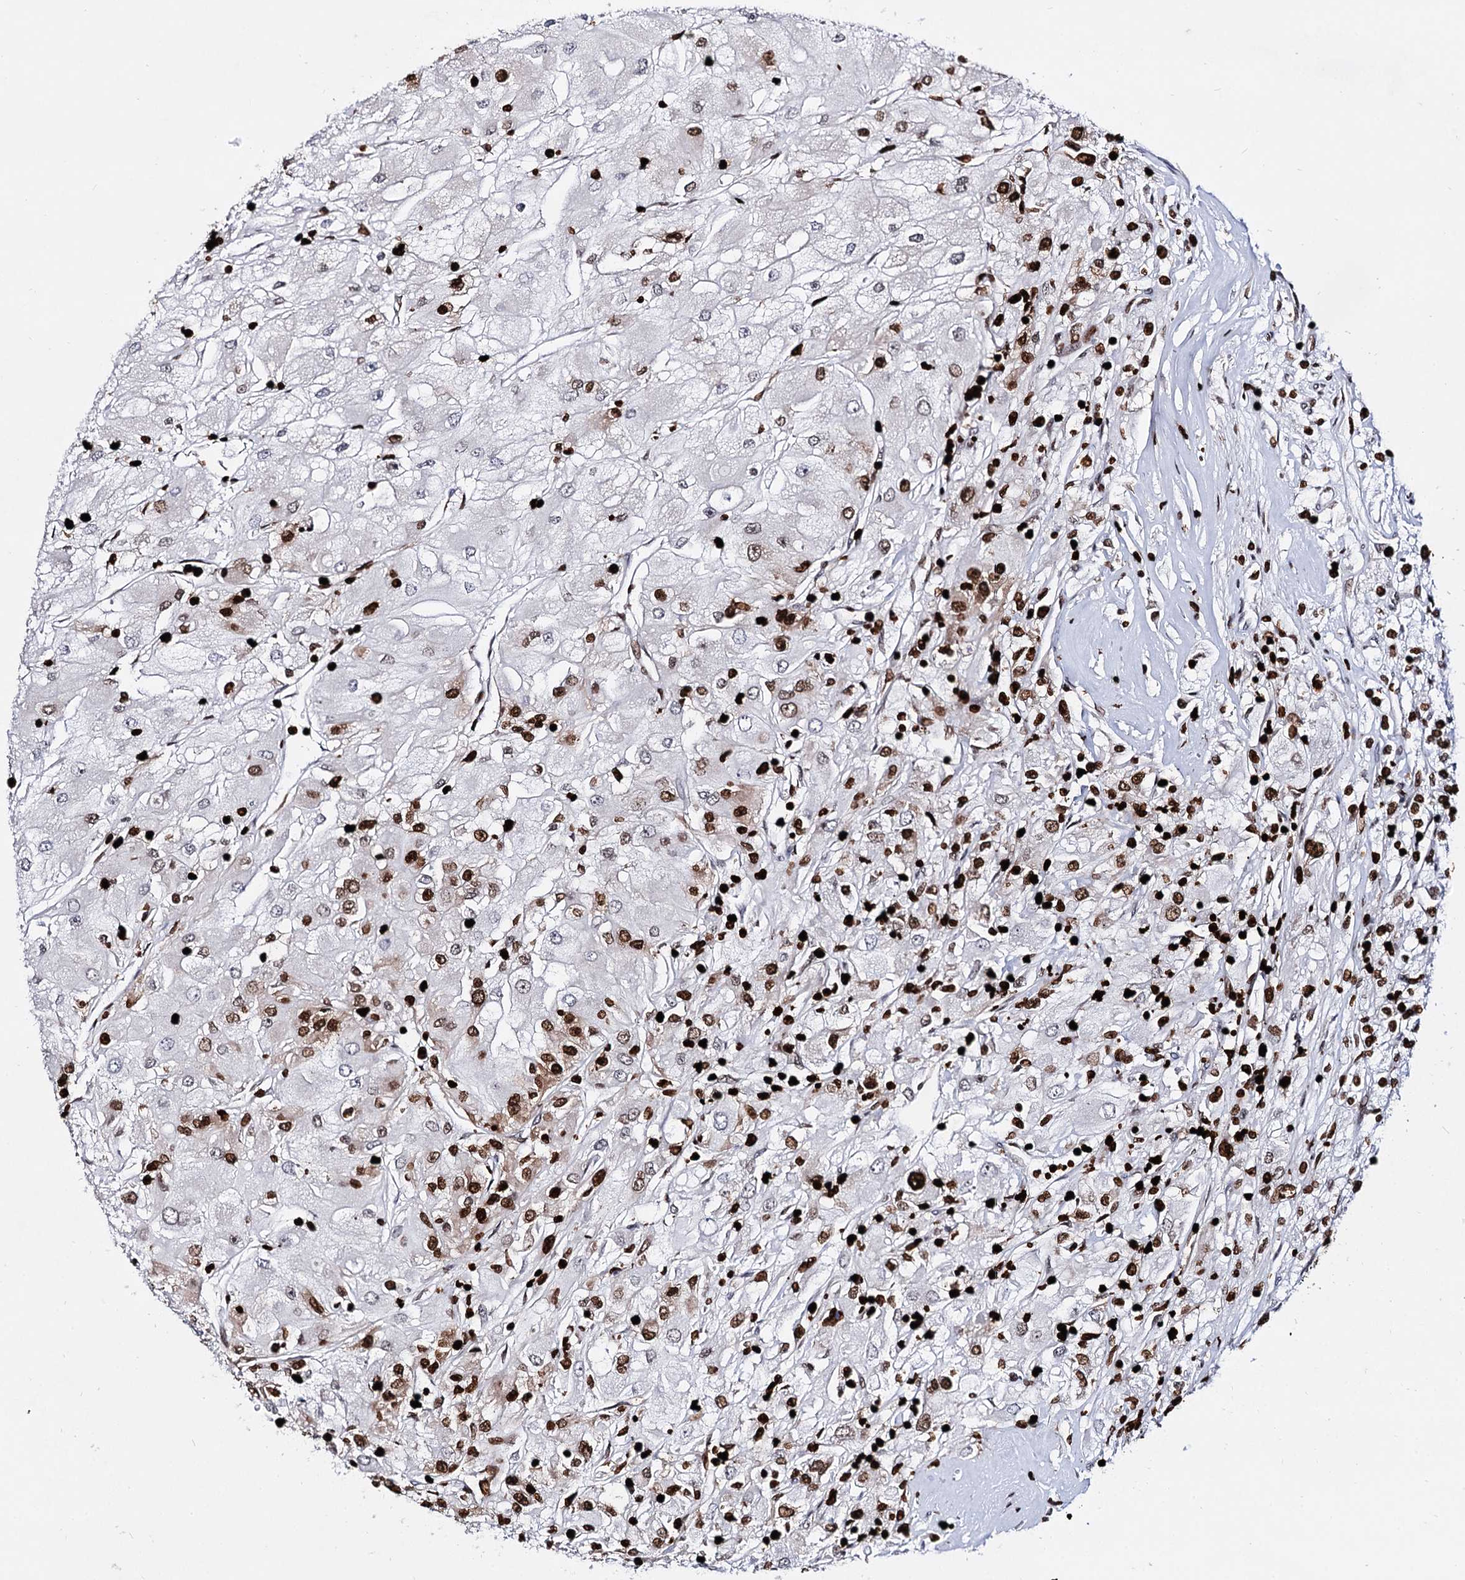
{"staining": {"intensity": "strong", "quantity": "25%-75%", "location": "nuclear"}, "tissue": "renal cancer", "cell_type": "Tumor cells", "image_type": "cancer", "snomed": [{"axis": "morphology", "description": "Adenocarcinoma, NOS"}, {"axis": "topography", "description": "Kidney"}], "caption": "An immunohistochemistry (IHC) micrograph of tumor tissue is shown. Protein staining in brown shows strong nuclear positivity in renal cancer (adenocarcinoma) within tumor cells.", "gene": "HMGB2", "patient": {"sex": "male", "age": 80}}